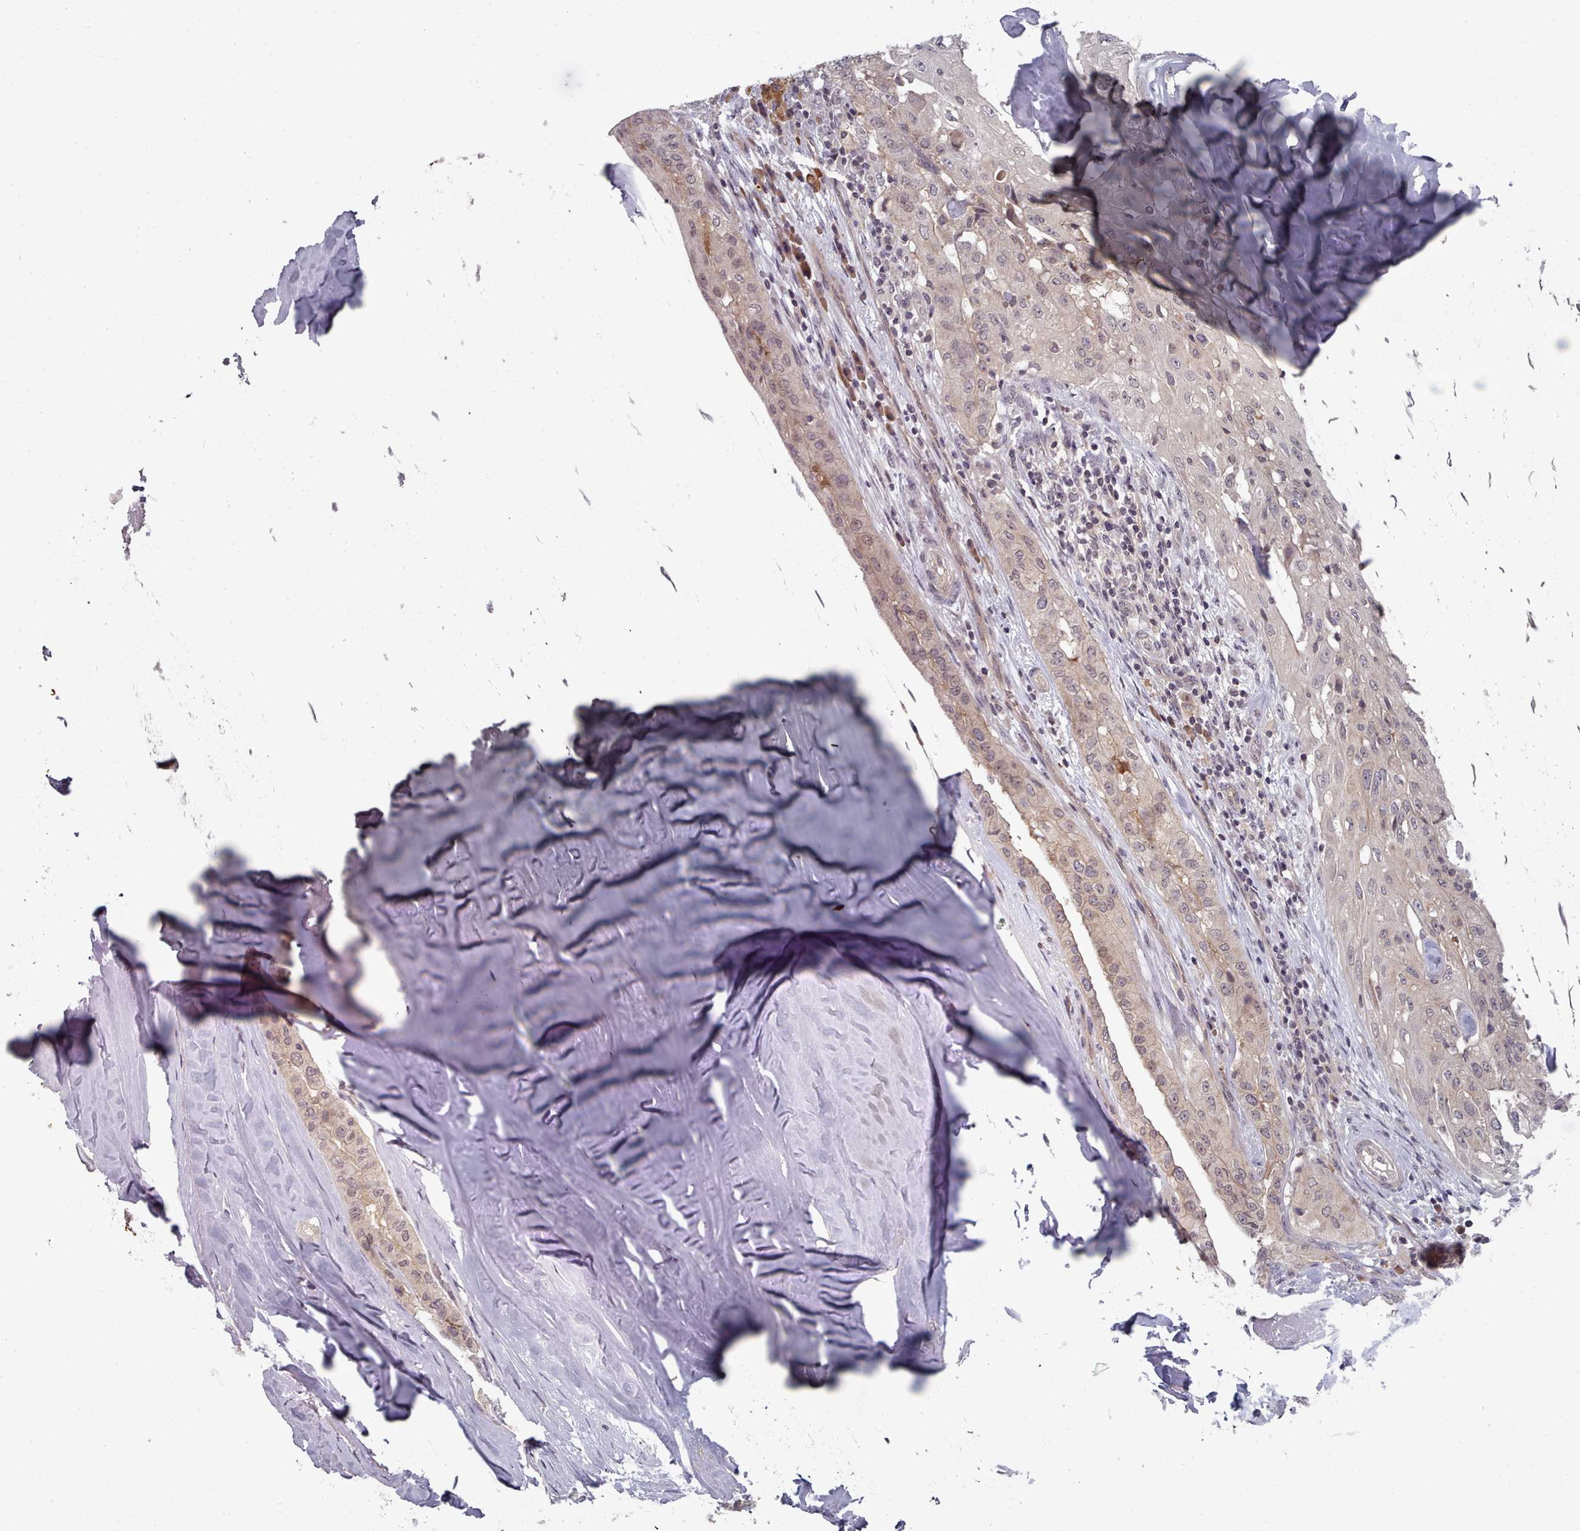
{"staining": {"intensity": "weak", "quantity": "<25%", "location": "cytoplasmic/membranous,nuclear"}, "tissue": "thyroid cancer", "cell_type": "Tumor cells", "image_type": "cancer", "snomed": [{"axis": "morphology", "description": "Papillary adenocarcinoma, NOS"}, {"axis": "topography", "description": "Thyroid gland"}], "caption": "Immunohistochemistry (IHC) image of neoplastic tissue: human thyroid cancer (papillary adenocarcinoma) stained with DAB demonstrates no significant protein expression in tumor cells.", "gene": "HYAL3", "patient": {"sex": "female", "age": 59}}